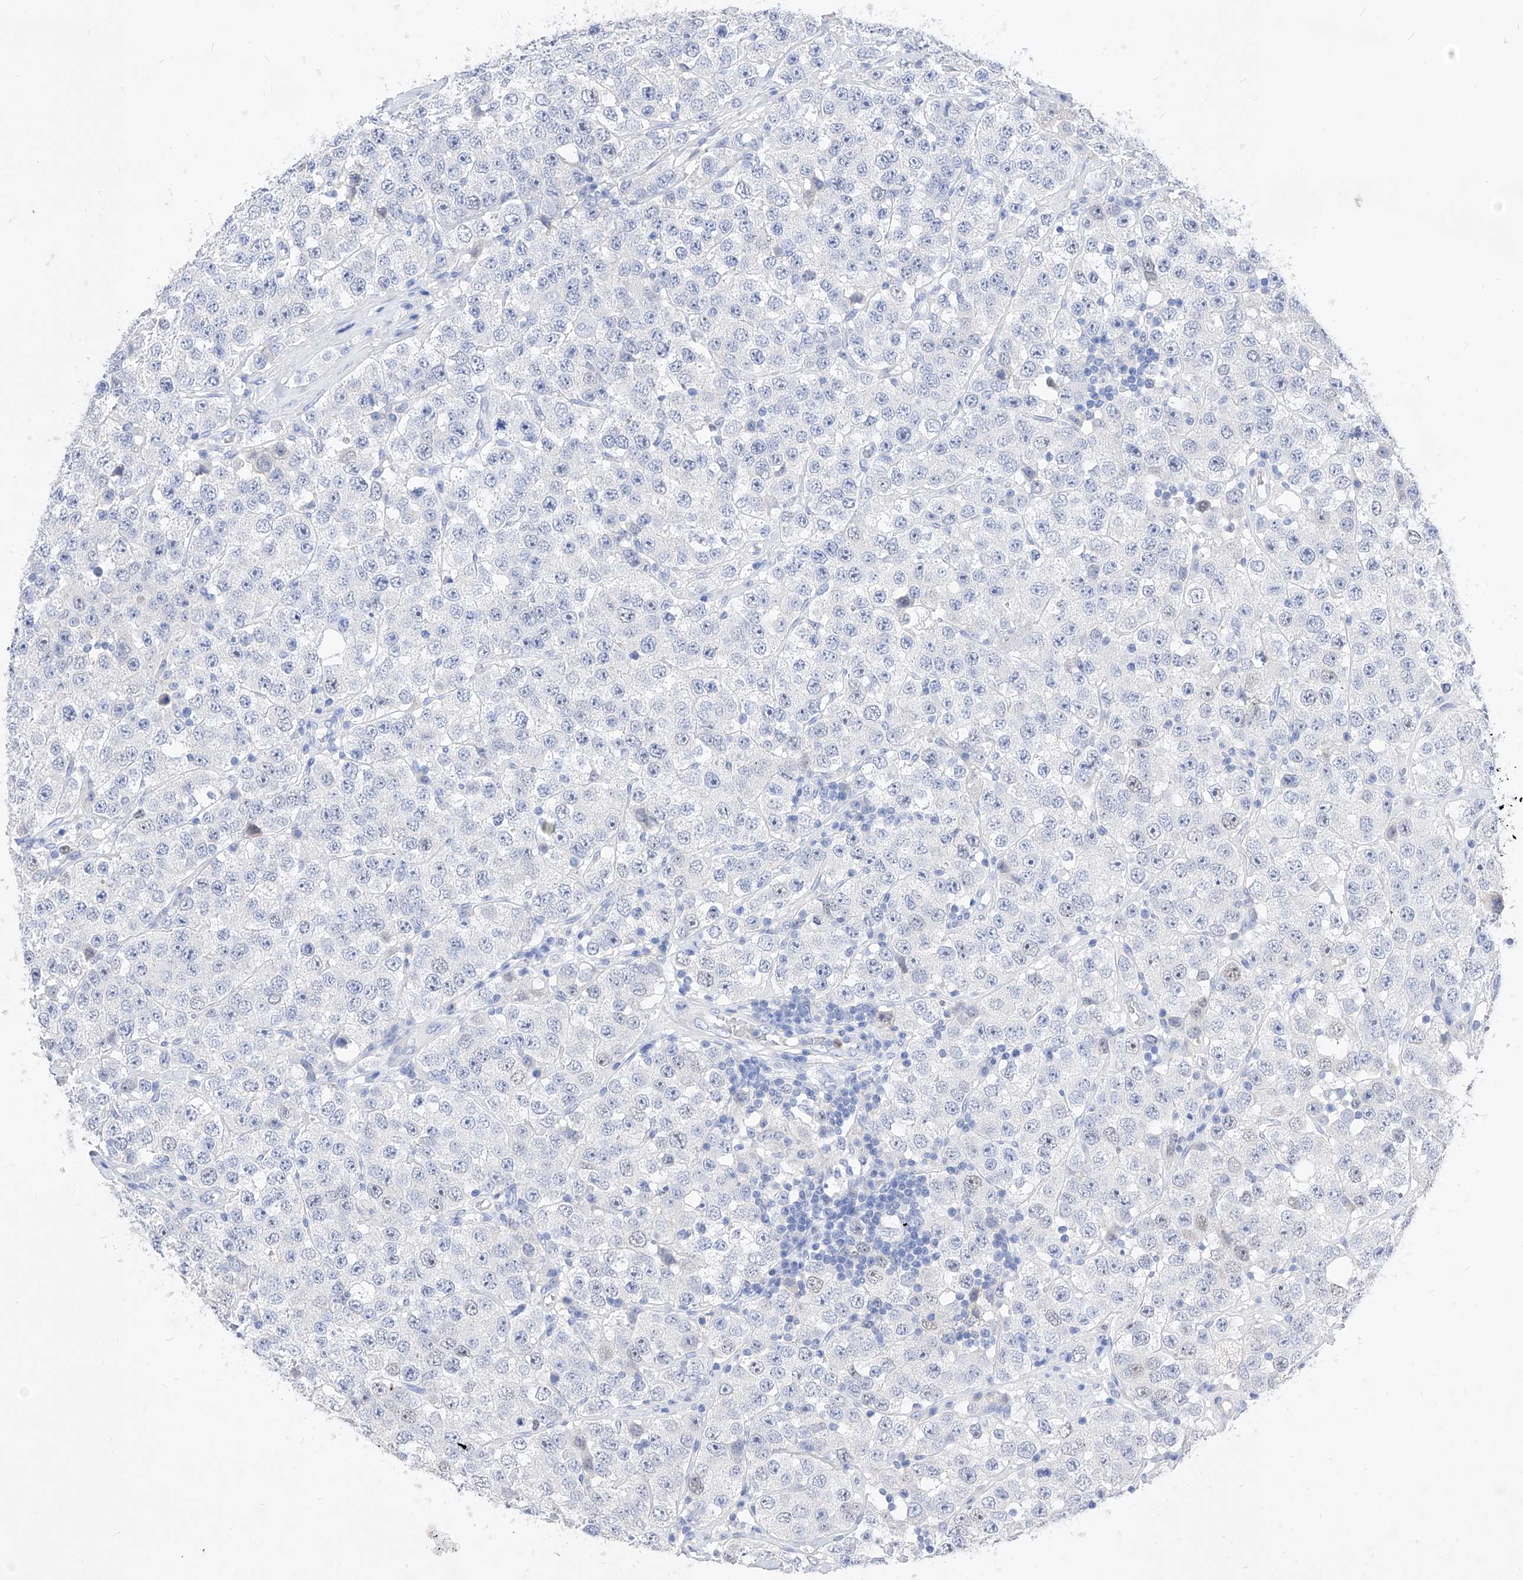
{"staining": {"intensity": "negative", "quantity": "none", "location": "none"}, "tissue": "testis cancer", "cell_type": "Tumor cells", "image_type": "cancer", "snomed": [{"axis": "morphology", "description": "Seminoma, NOS"}, {"axis": "topography", "description": "Testis"}], "caption": "Seminoma (testis) was stained to show a protein in brown. There is no significant staining in tumor cells. The staining was performed using DAB (3,3'-diaminobenzidine) to visualize the protein expression in brown, while the nuclei were stained in blue with hematoxylin (Magnification: 20x).", "gene": "VAX1", "patient": {"sex": "male", "age": 28}}